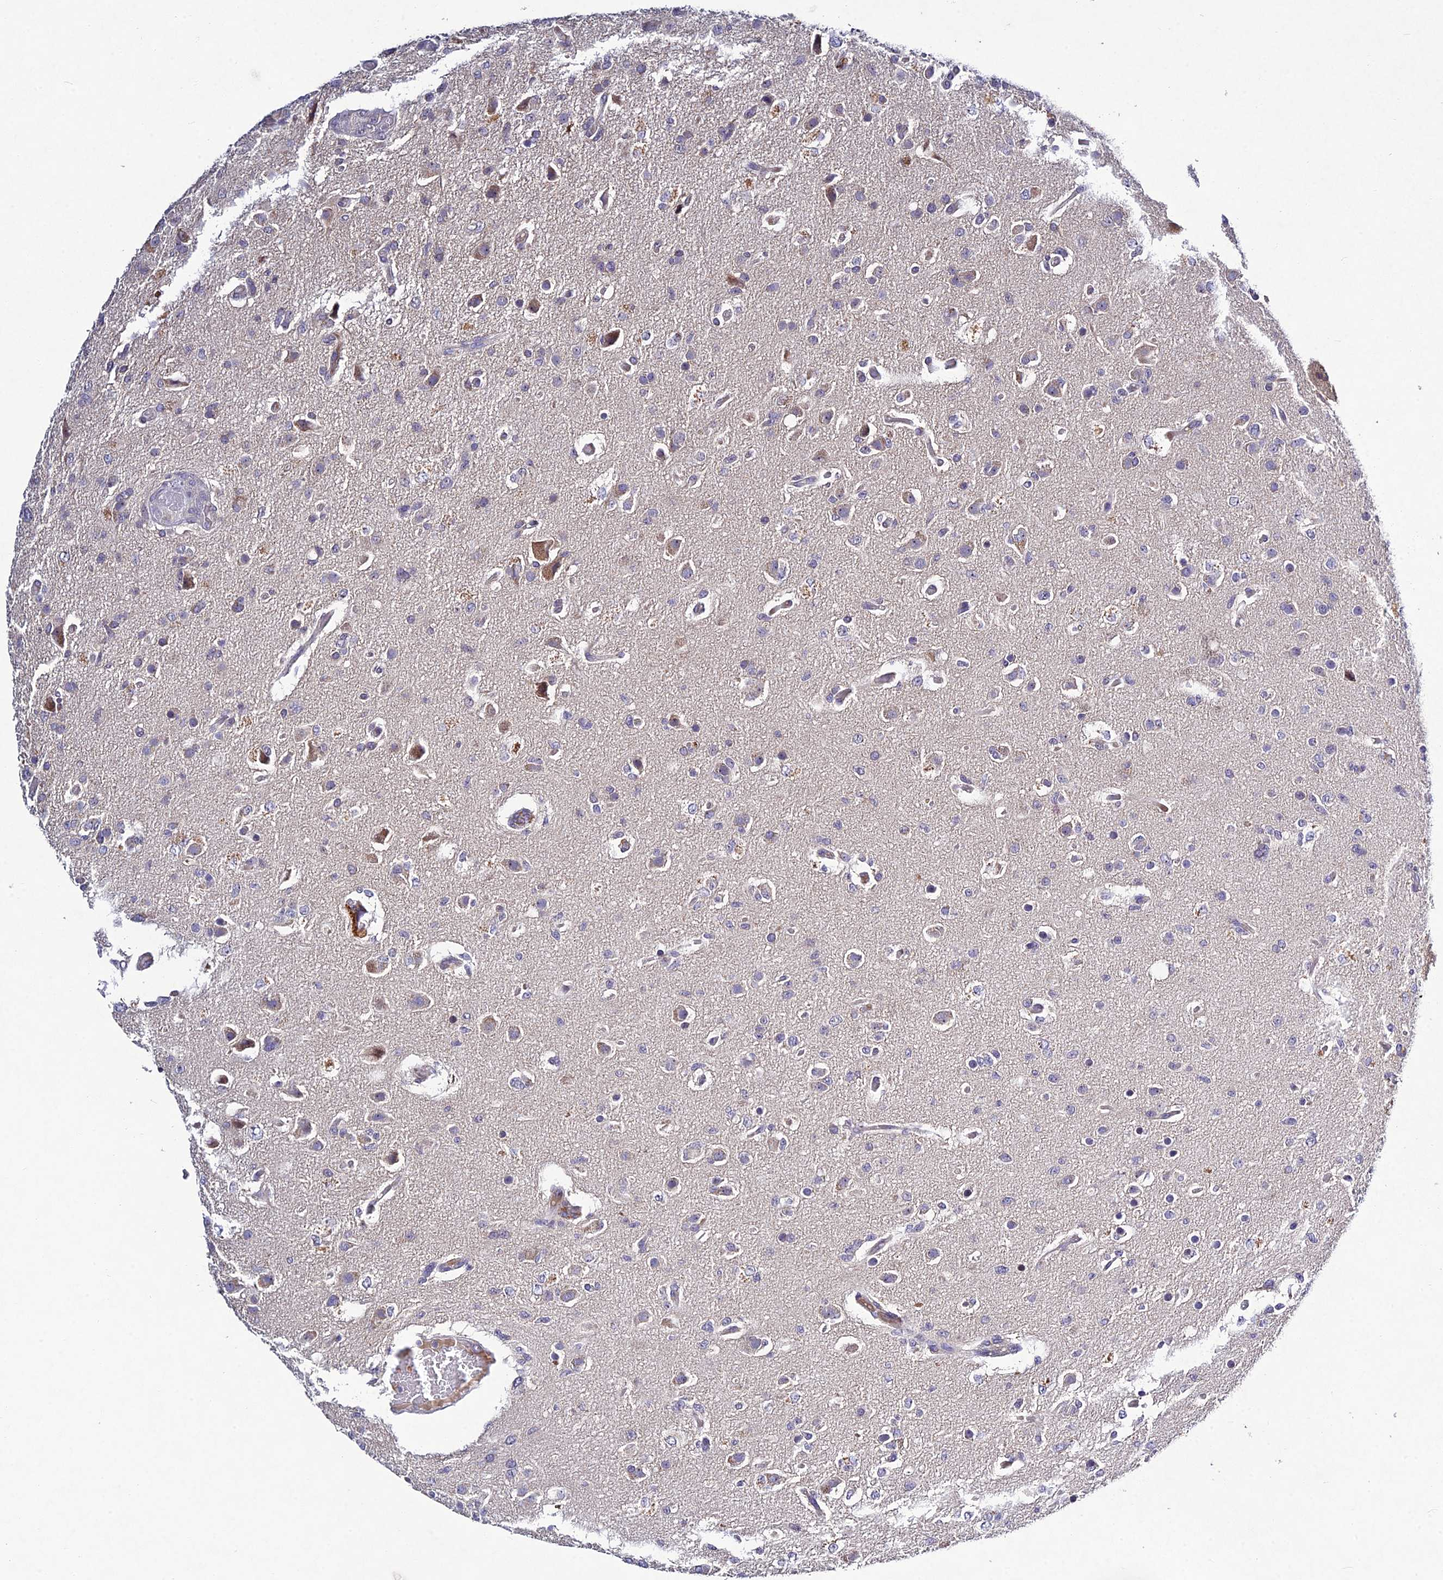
{"staining": {"intensity": "negative", "quantity": "none", "location": "none"}, "tissue": "glioma", "cell_type": "Tumor cells", "image_type": "cancer", "snomed": [{"axis": "morphology", "description": "Glioma, malignant, High grade"}, {"axis": "topography", "description": "Brain"}], "caption": "High magnification brightfield microscopy of malignant glioma (high-grade) stained with DAB (3,3'-diaminobenzidine) (brown) and counterstained with hematoxylin (blue): tumor cells show no significant expression.", "gene": "CHST5", "patient": {"sex": "female", "age": 74}}